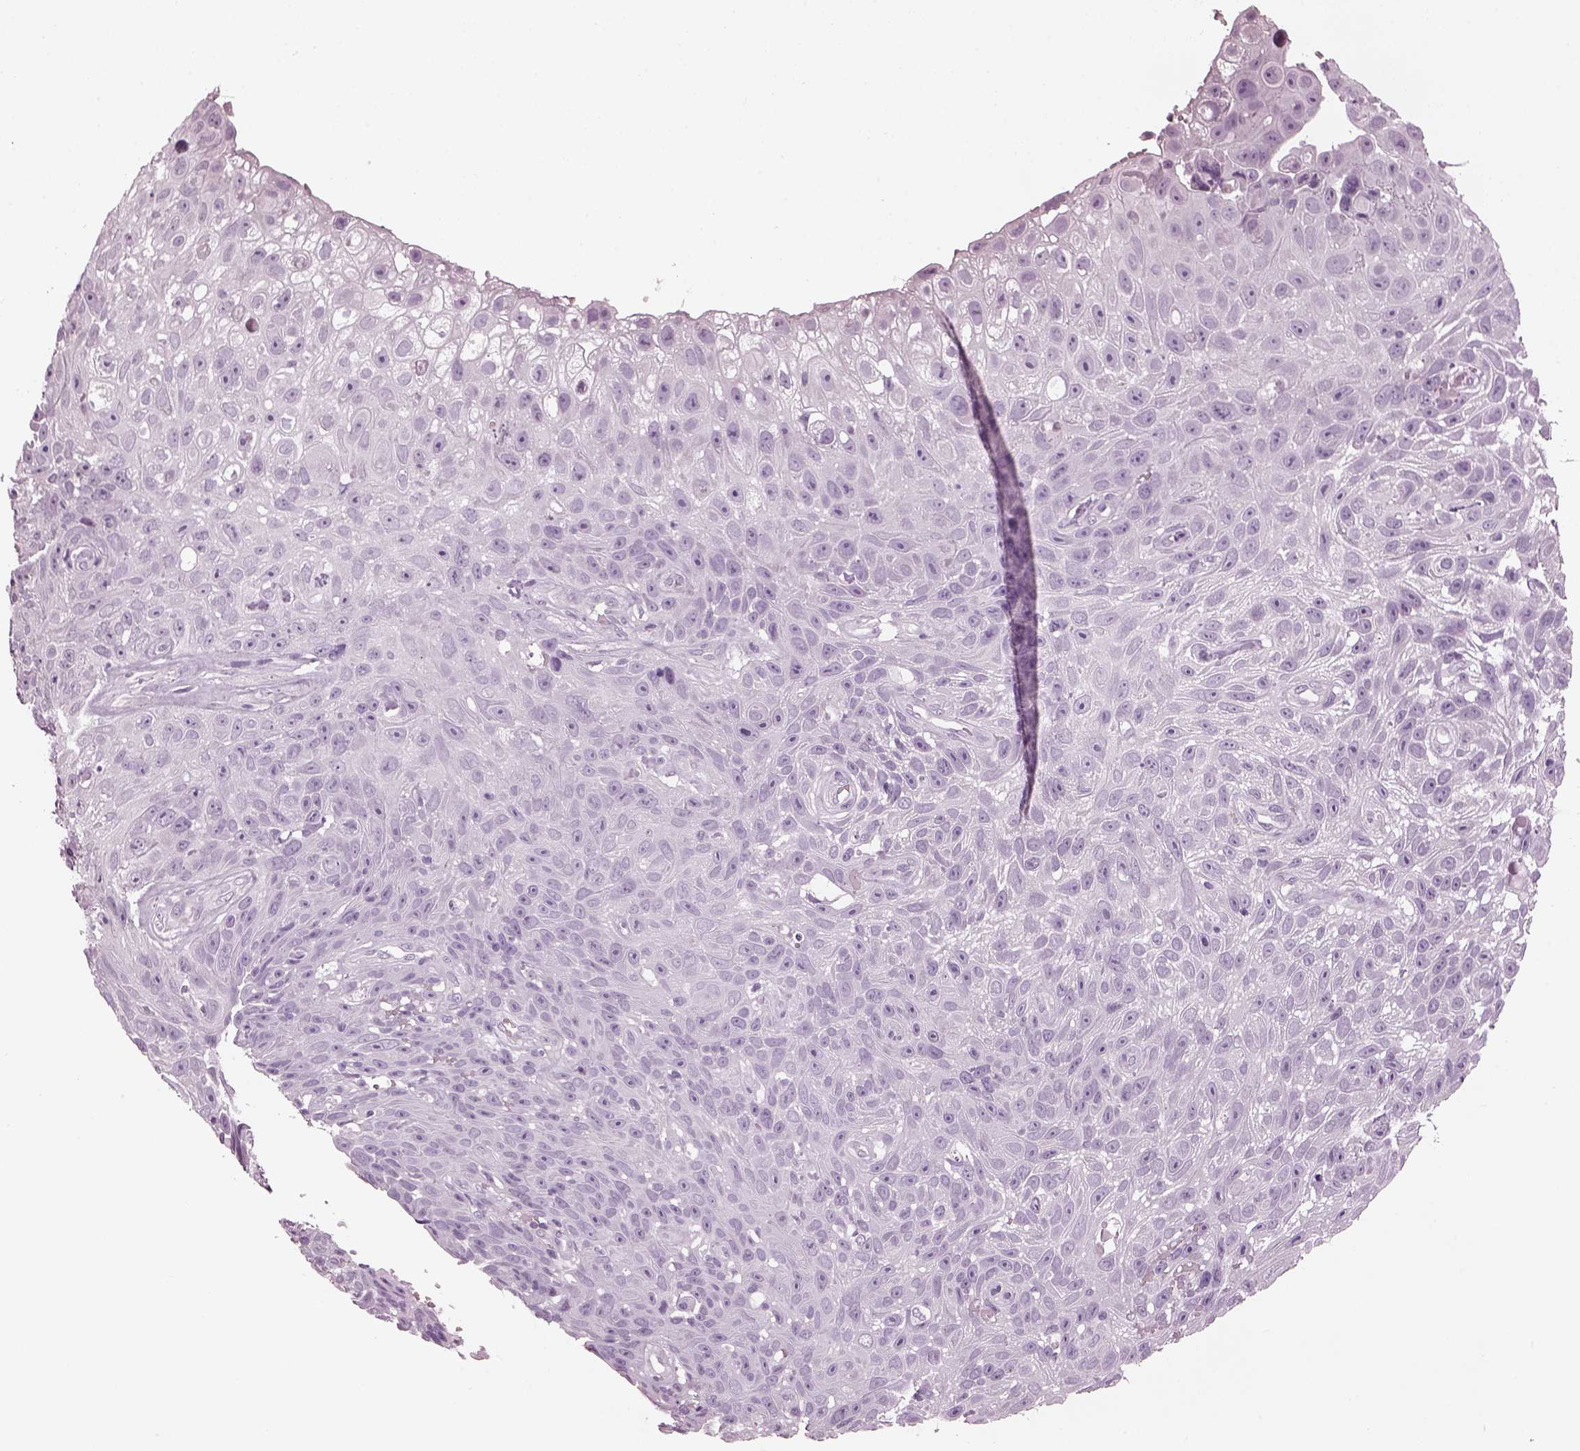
{"staining": {"intensity": "negative", "quantity": "none", "location": "none"}, "tissue": "skin cancer", "cell_type": "Tumor cells", "image_type": "cancer", "snomed": [{"axis": "morphology", "description": "Squamous cell carcinoma, NOS"}, {"axis": "topography", "description": "Skin"}], "caption": "Tumor cells show no significant staining in squamous cell carcinoma (skin).", "gene": "PDC", "patient": {"sex": "male", "age": 82}}